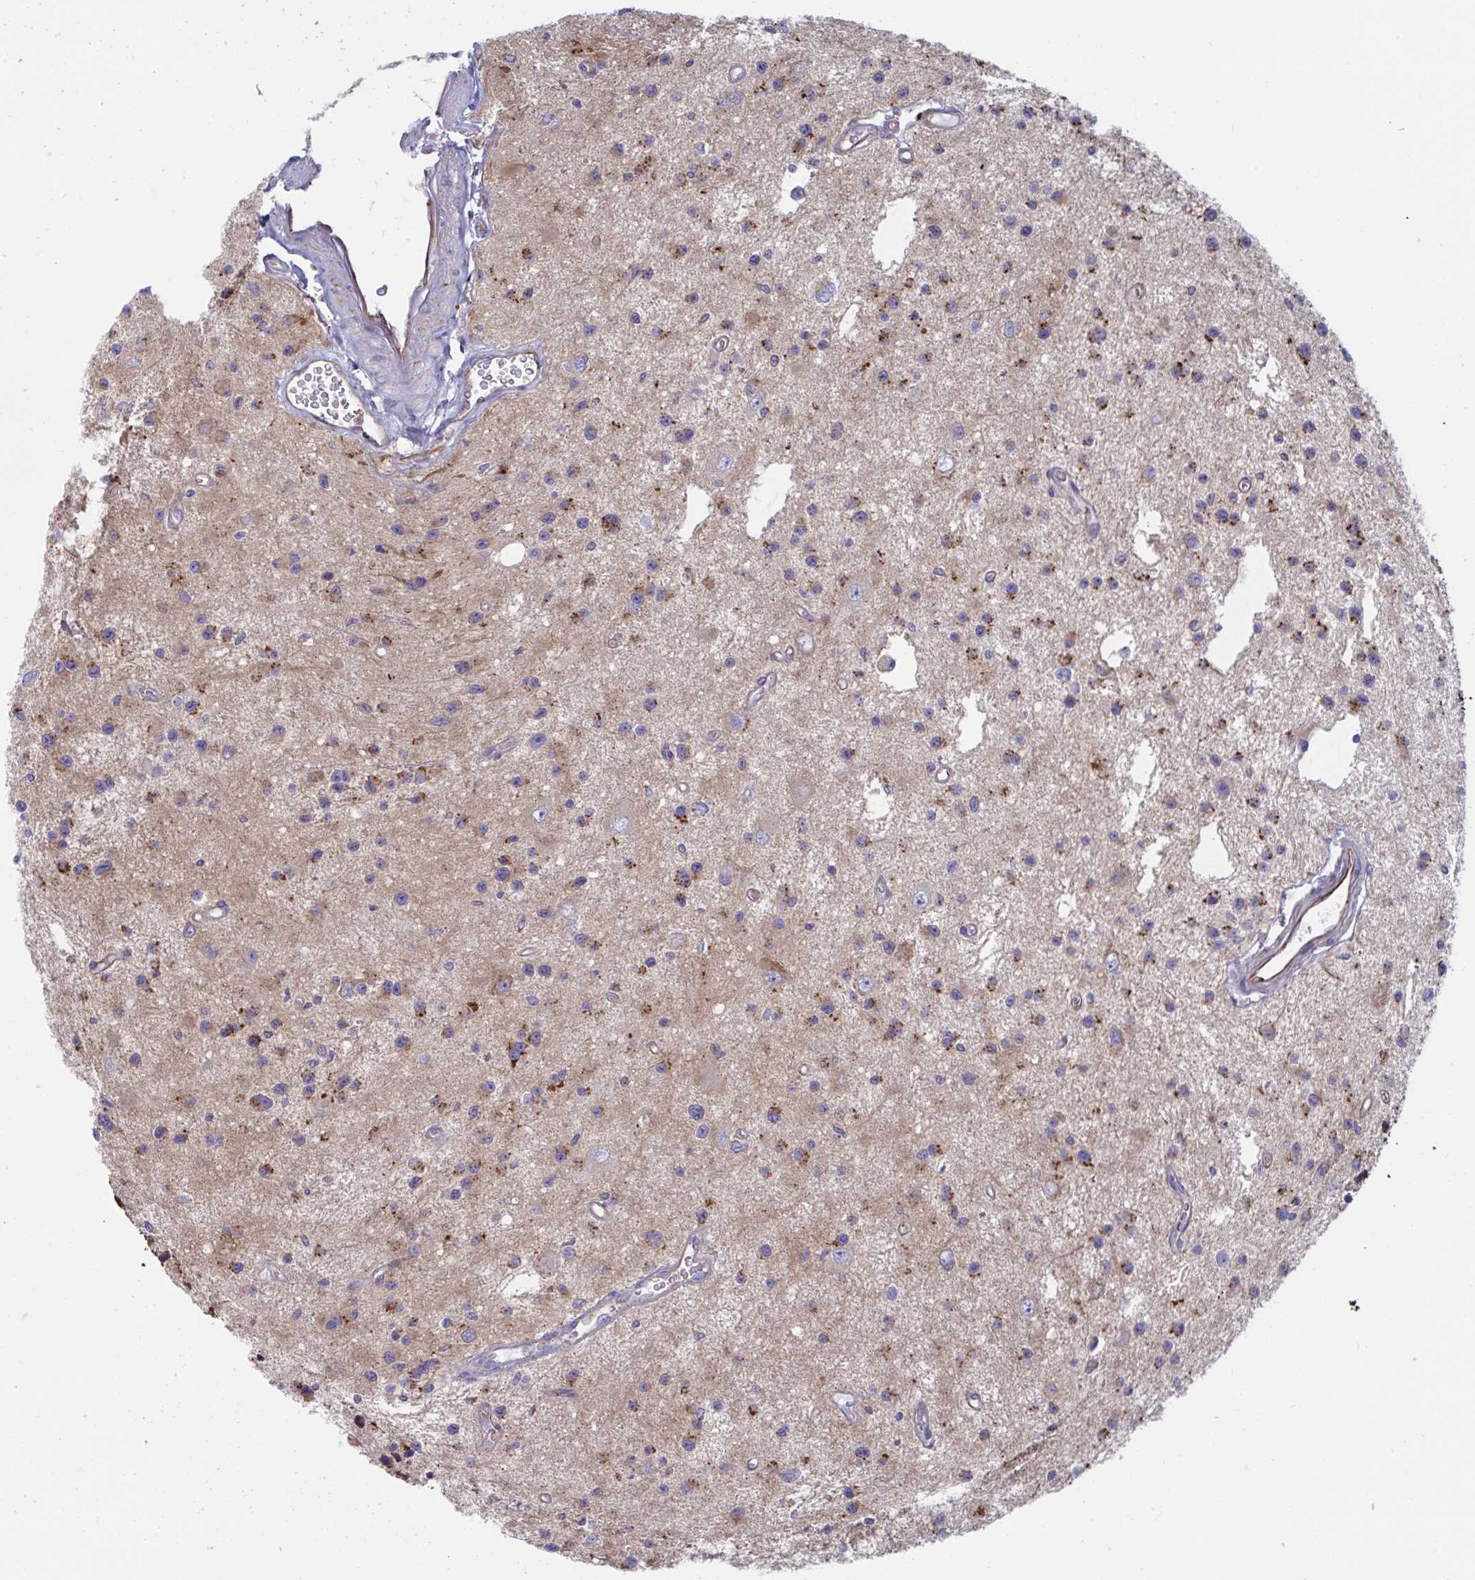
{"staining": {"intensity": "strong", "quantity": "25%-75%", "location": "cytoplasmic/membranous"}, "tissue": "glioma", "cell_type": "Tumor cells", "image_type": "cancer", "snomed": [{"axis": "morphology", "description": "Glioma, malignant, Low grade"}, {"axis": "topography", "description": "Brain"}], "caption": "The micrograph shows a brown stain indicating the presence of a protein in the cytoplasmic/membranous of tumor cells in malignant glioma (low-grade).", "gene": "SLC9A6", "patient": {"sex": "male", "age": 43}}